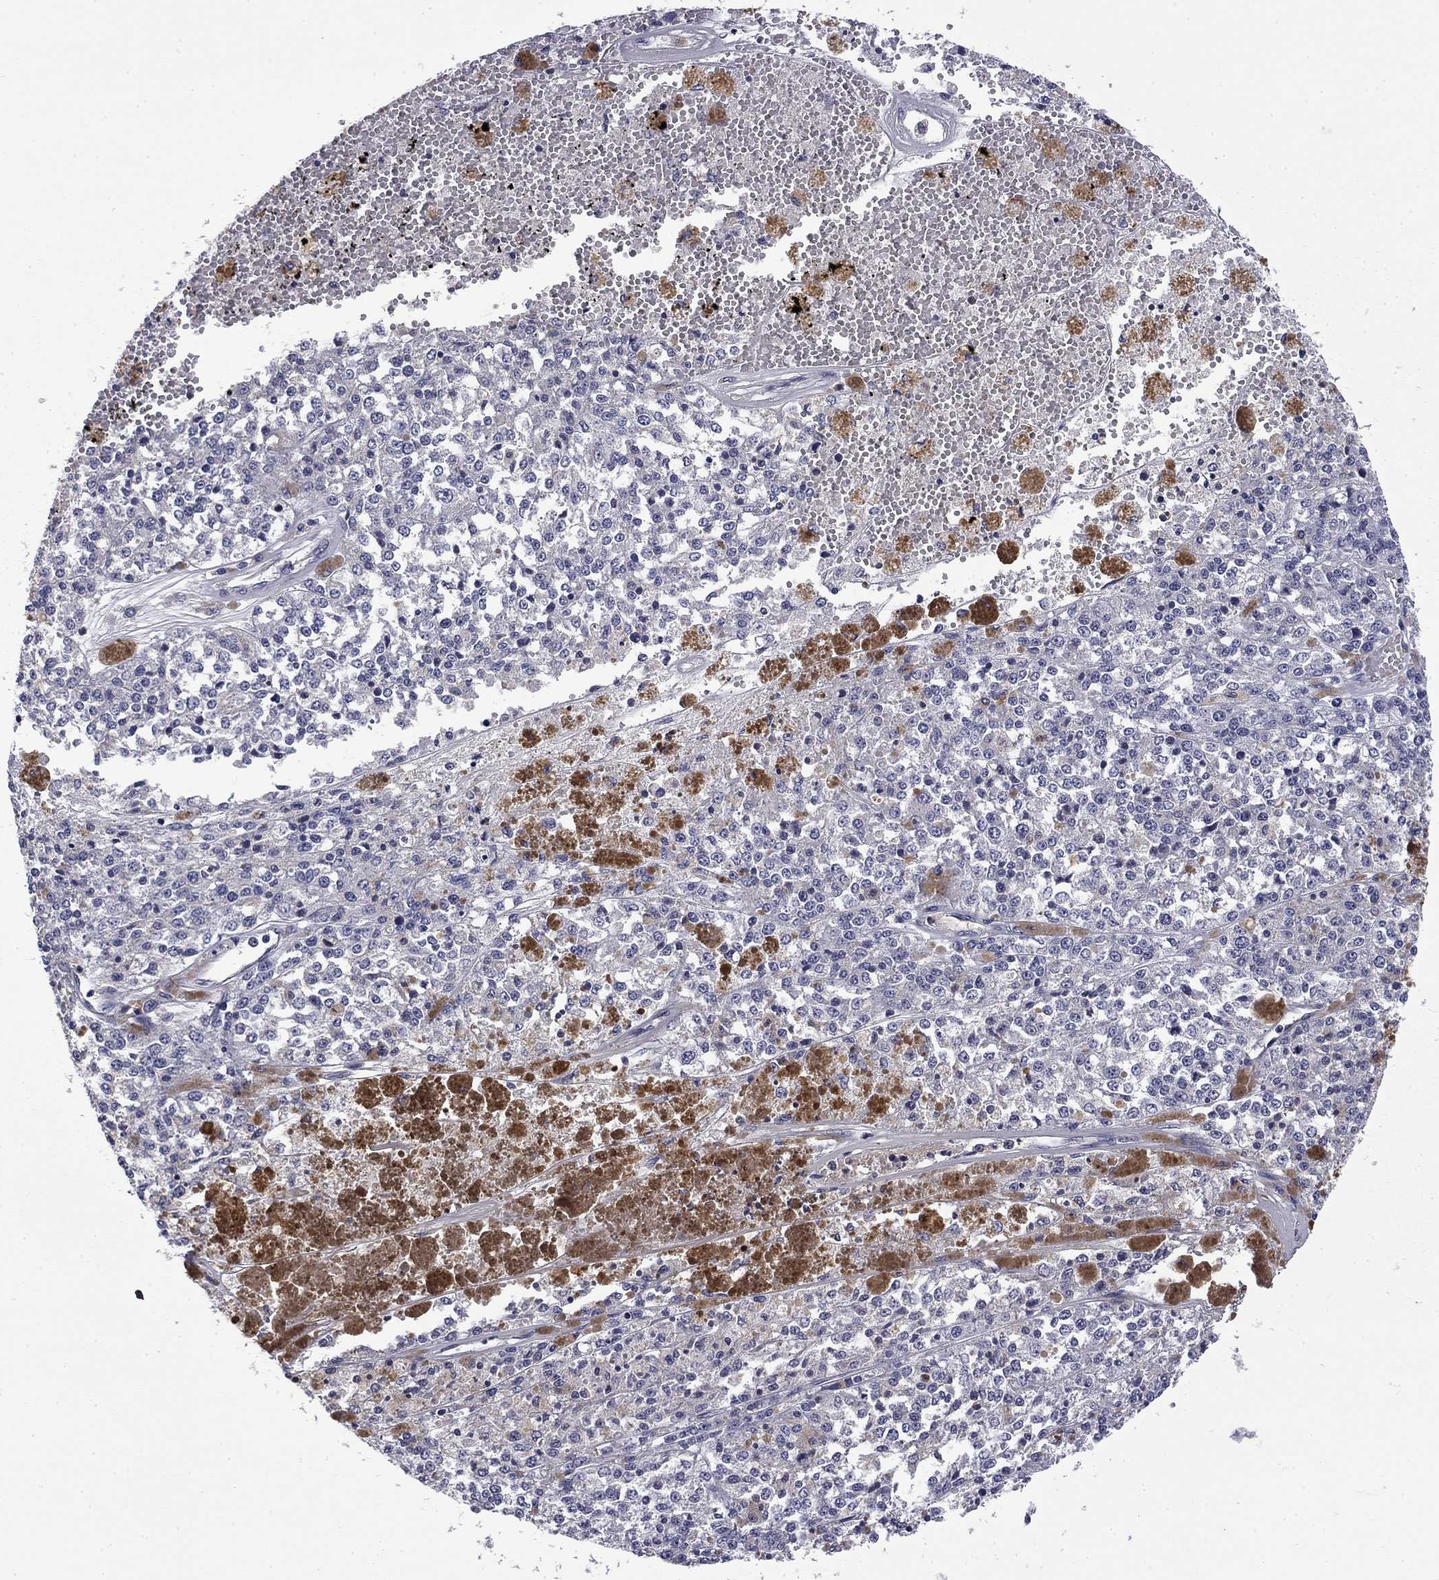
{"staining": {"intensity": "negative", "quantity": "none", "location": "none"}, "tissue": "melanoma", "cell_type": "Tumor cells", "image_type": "cancer", "snomed": [{"axis": "morphology", "description": "Malignant melanoma, Metastatic site"}, {"axis": "topography", "description": "Lymph node"}], "caption": "Photomicrograph shows no significant protein positivity in tumor cells of melanoma.", "gene": "ARHGAP45", "patient": {"sex": "female", "age": 64}}